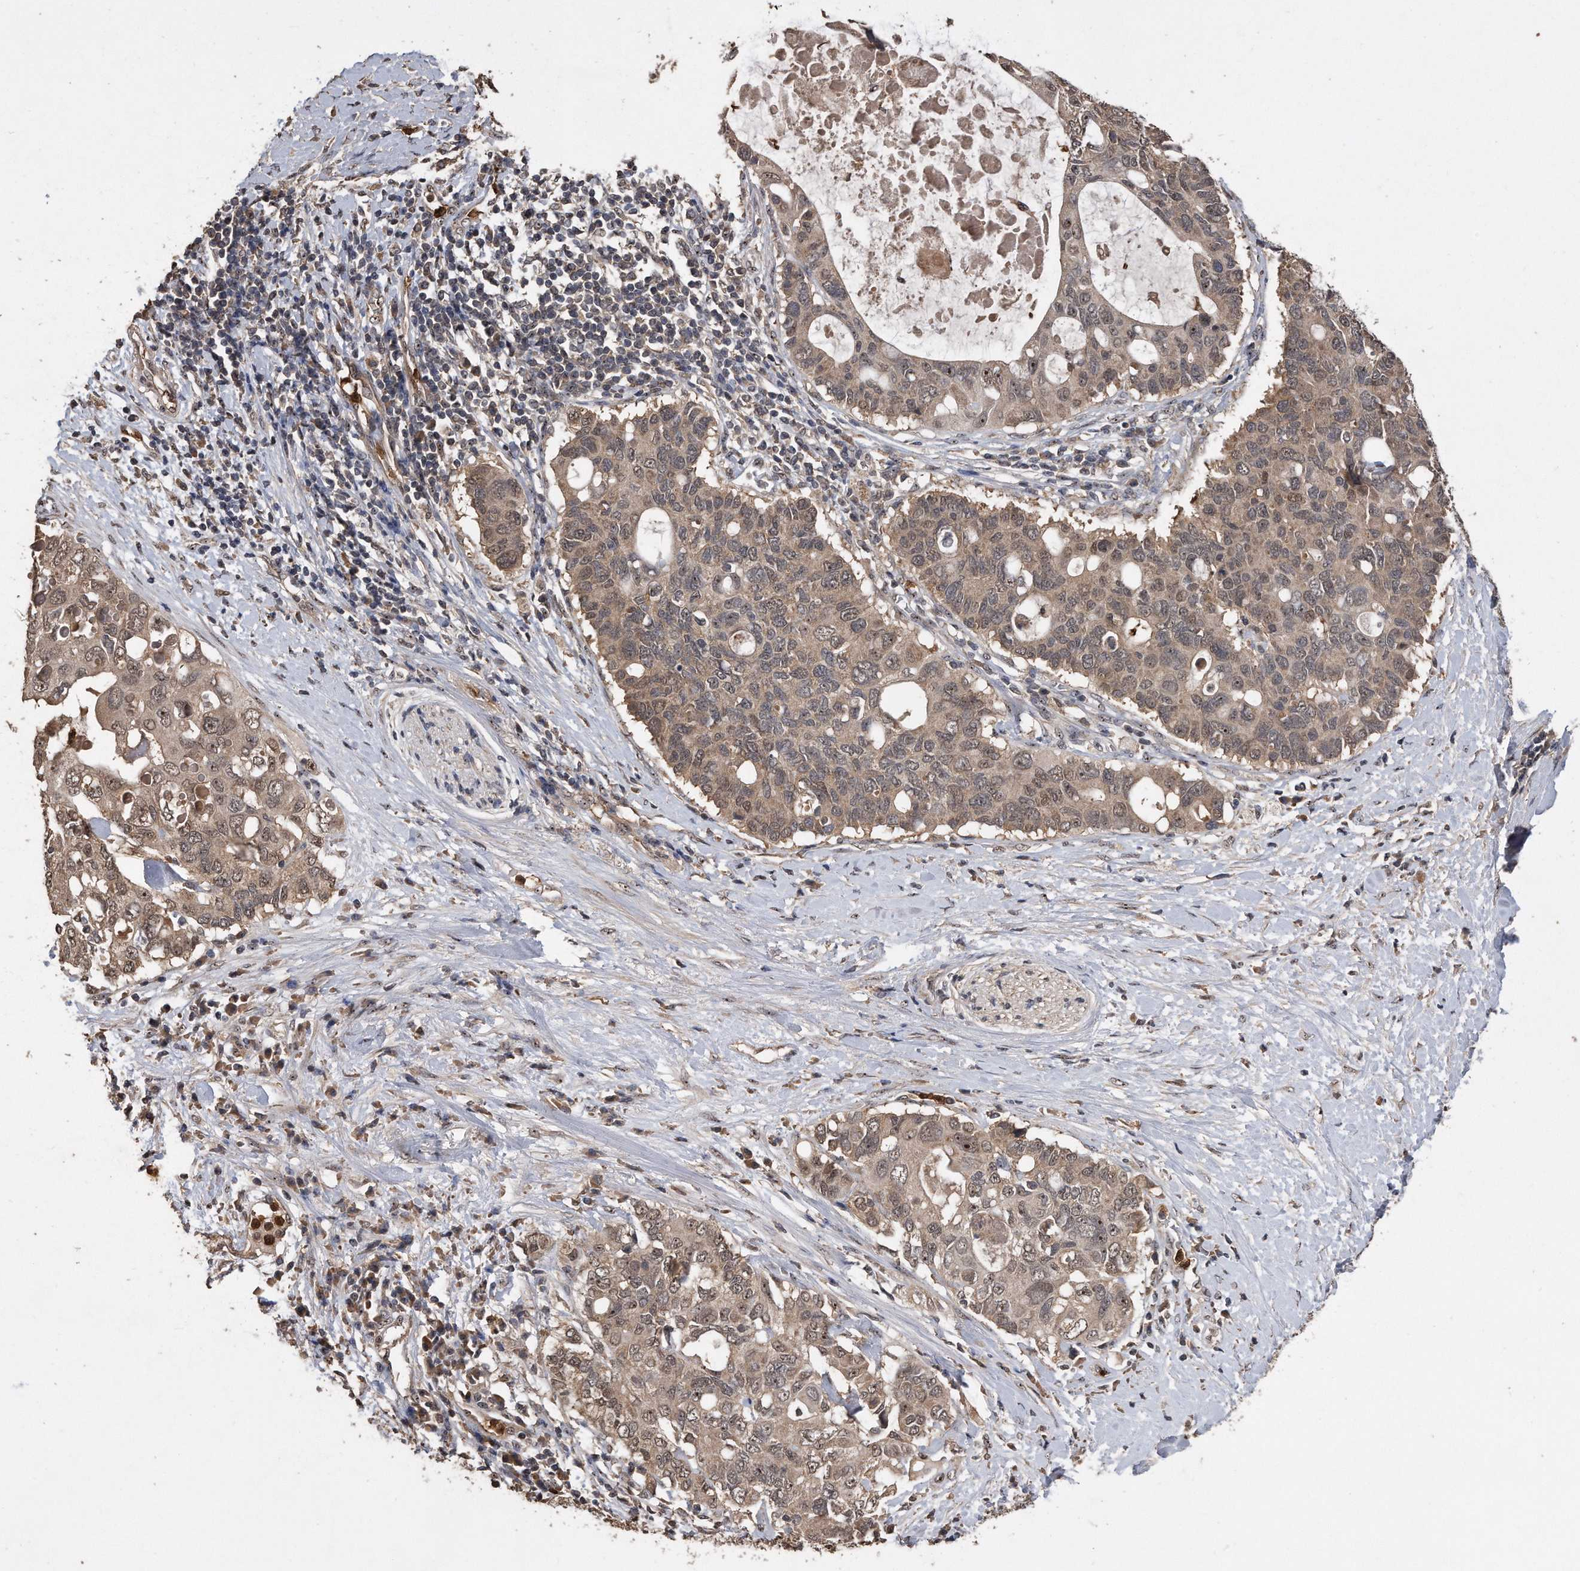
{"staining": {"intensity": "weak", "quantity": ">75%", "location": "cytoplasmic/membranous,nuclear"}, "tissue": "pancreatic cancer", "cell_type": "Tumor cells", "image_type": "cancer", "snomed": [{"axis": "morphology", "description": "Adenocarcinoma, NOS"}, {"axis": "topography", "description": "Pancreas"}], "caption": "DAB (3,3'-diaminobenzidine) immunohistochemical staining of adenocarcinoma (pancreatic) displays weak cytoplasmic/membranous and nuclear protein positivity in about >75% of tumor cells.", "gene": "PELO", "patient": {"sex": "female", "age": 56}}